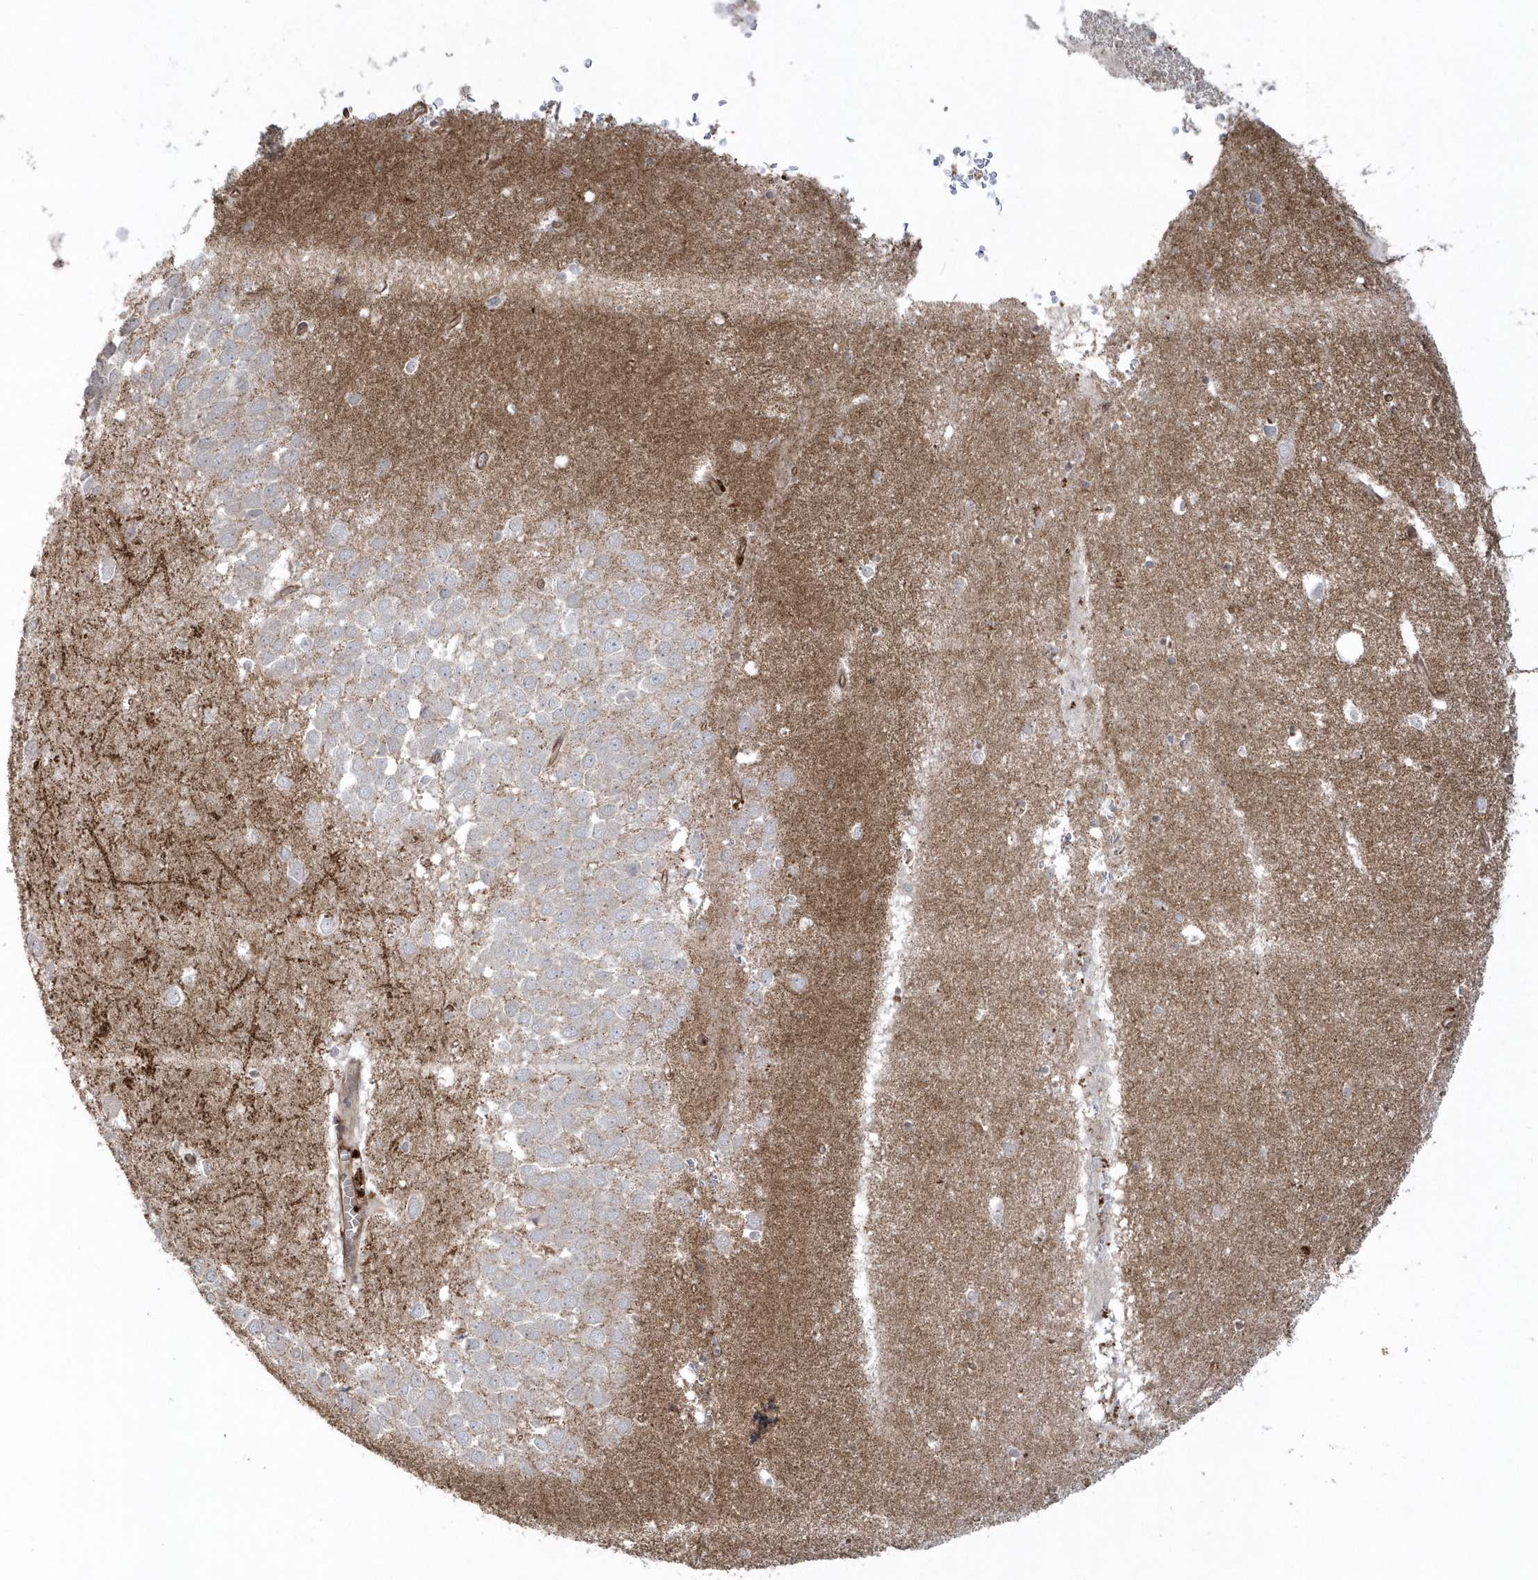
{"staining": {"intensity": "negative", "quantity": "none", "location": "none"}, "tissue": "hippocampus", "cell_type": "Glial cells", "image_type": "normal", "snomed": [{"axis": "morphology", "description": "Normal tissue, NOS"}, {"axis": "topography", "description": "Hippocampus"}], "caption": "Immunohistochemical staining of benign human hippocampus reveals no significant staining in glial cells.", "gene": "BSN", "patient": {"sex": "female", "age": 64}}